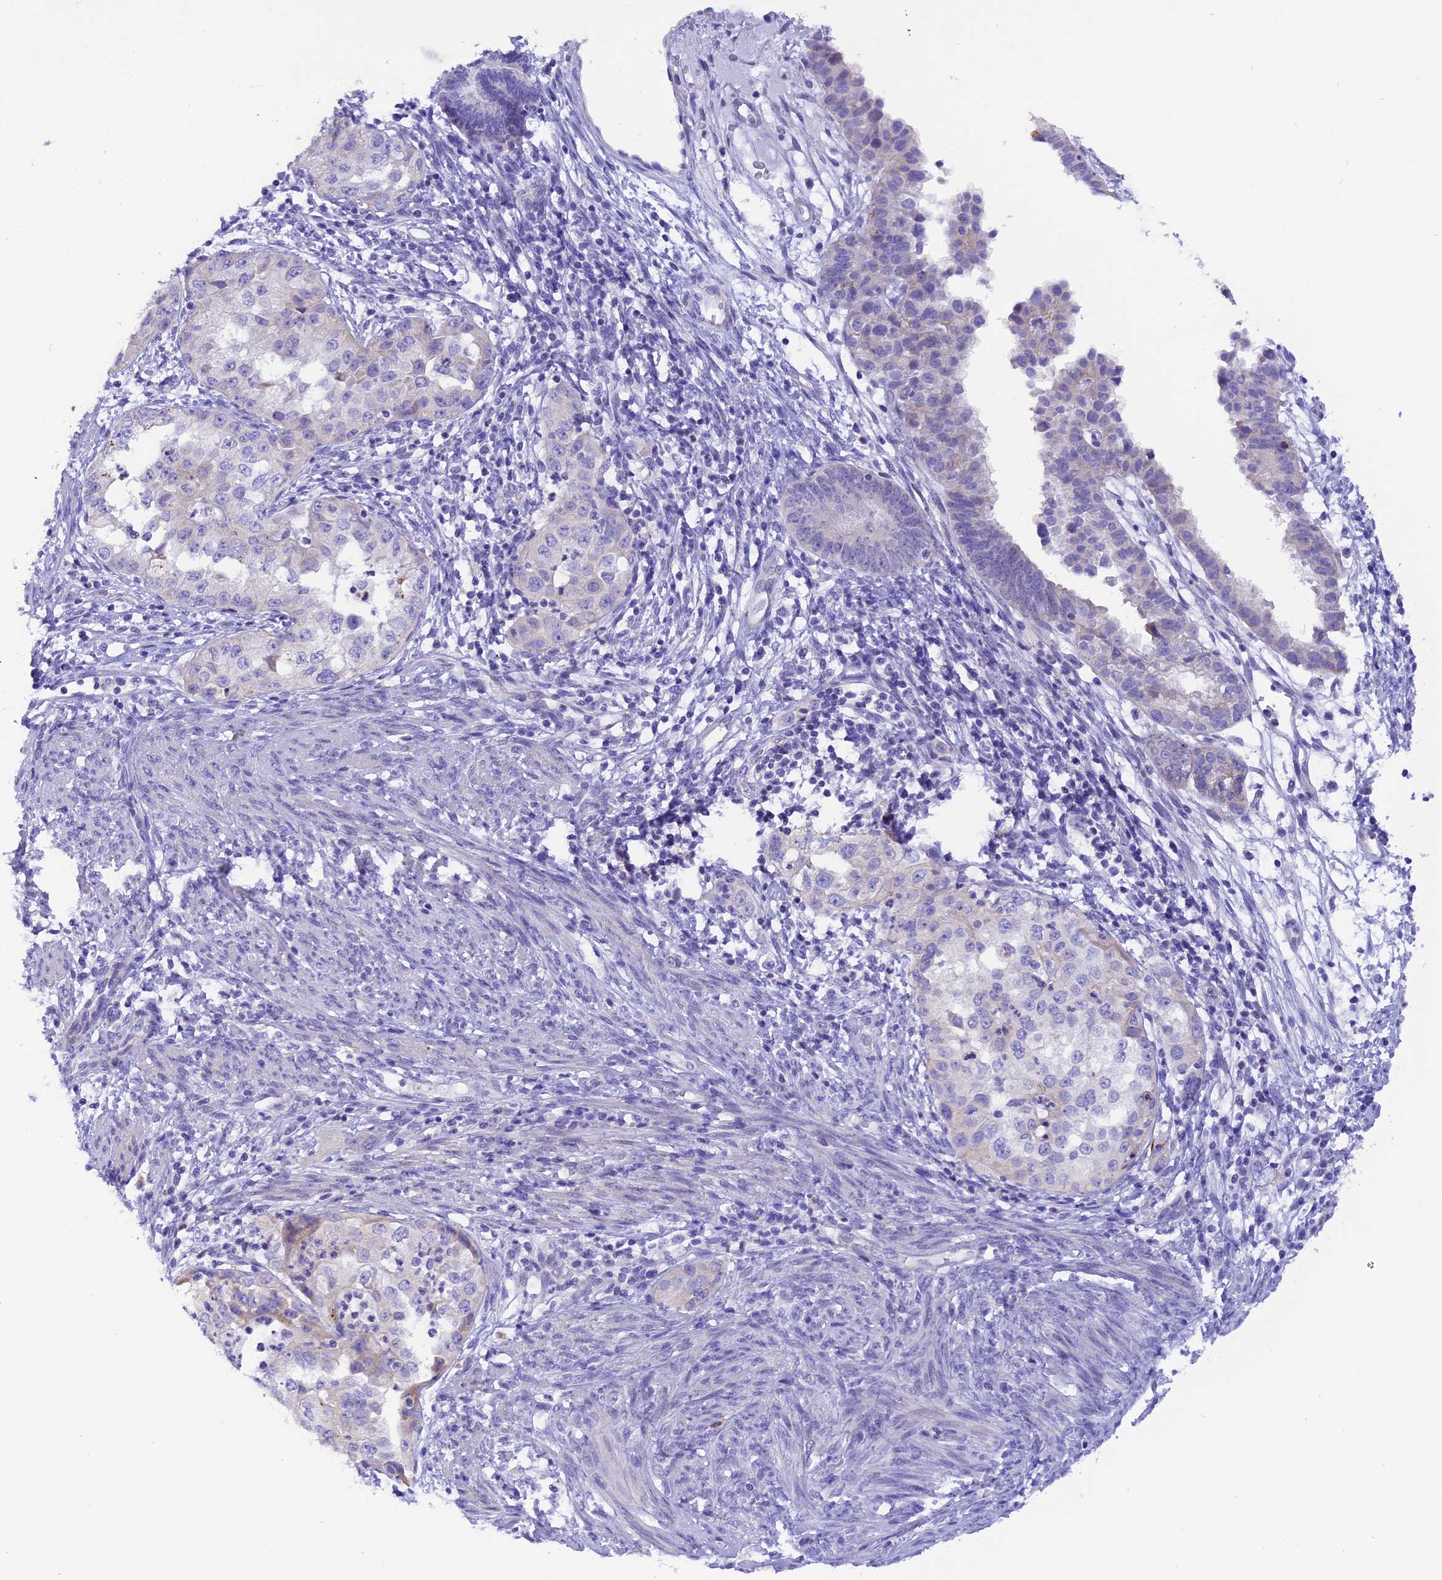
{"staining": {"intensity": "weak", "quantity": "<25%", "location": "cytoplasmic/membranous"}, "tissue": "endometrial cancer", "cell_type": "Tumor cells", "image_type": "cancer", "snomed": [{"axis": "morphology", "description": "Adenocarcinoma, NOS"}, {"axis": "topography", "description": "Endometrium"}], "caption": "Endometrial adenocarcinoma stained for a protein using immunohistochemistry (IHC) reveals no staining tumor cells.", "gene": "COL6A5", "patient": {"sex": "female", "age": 85}}